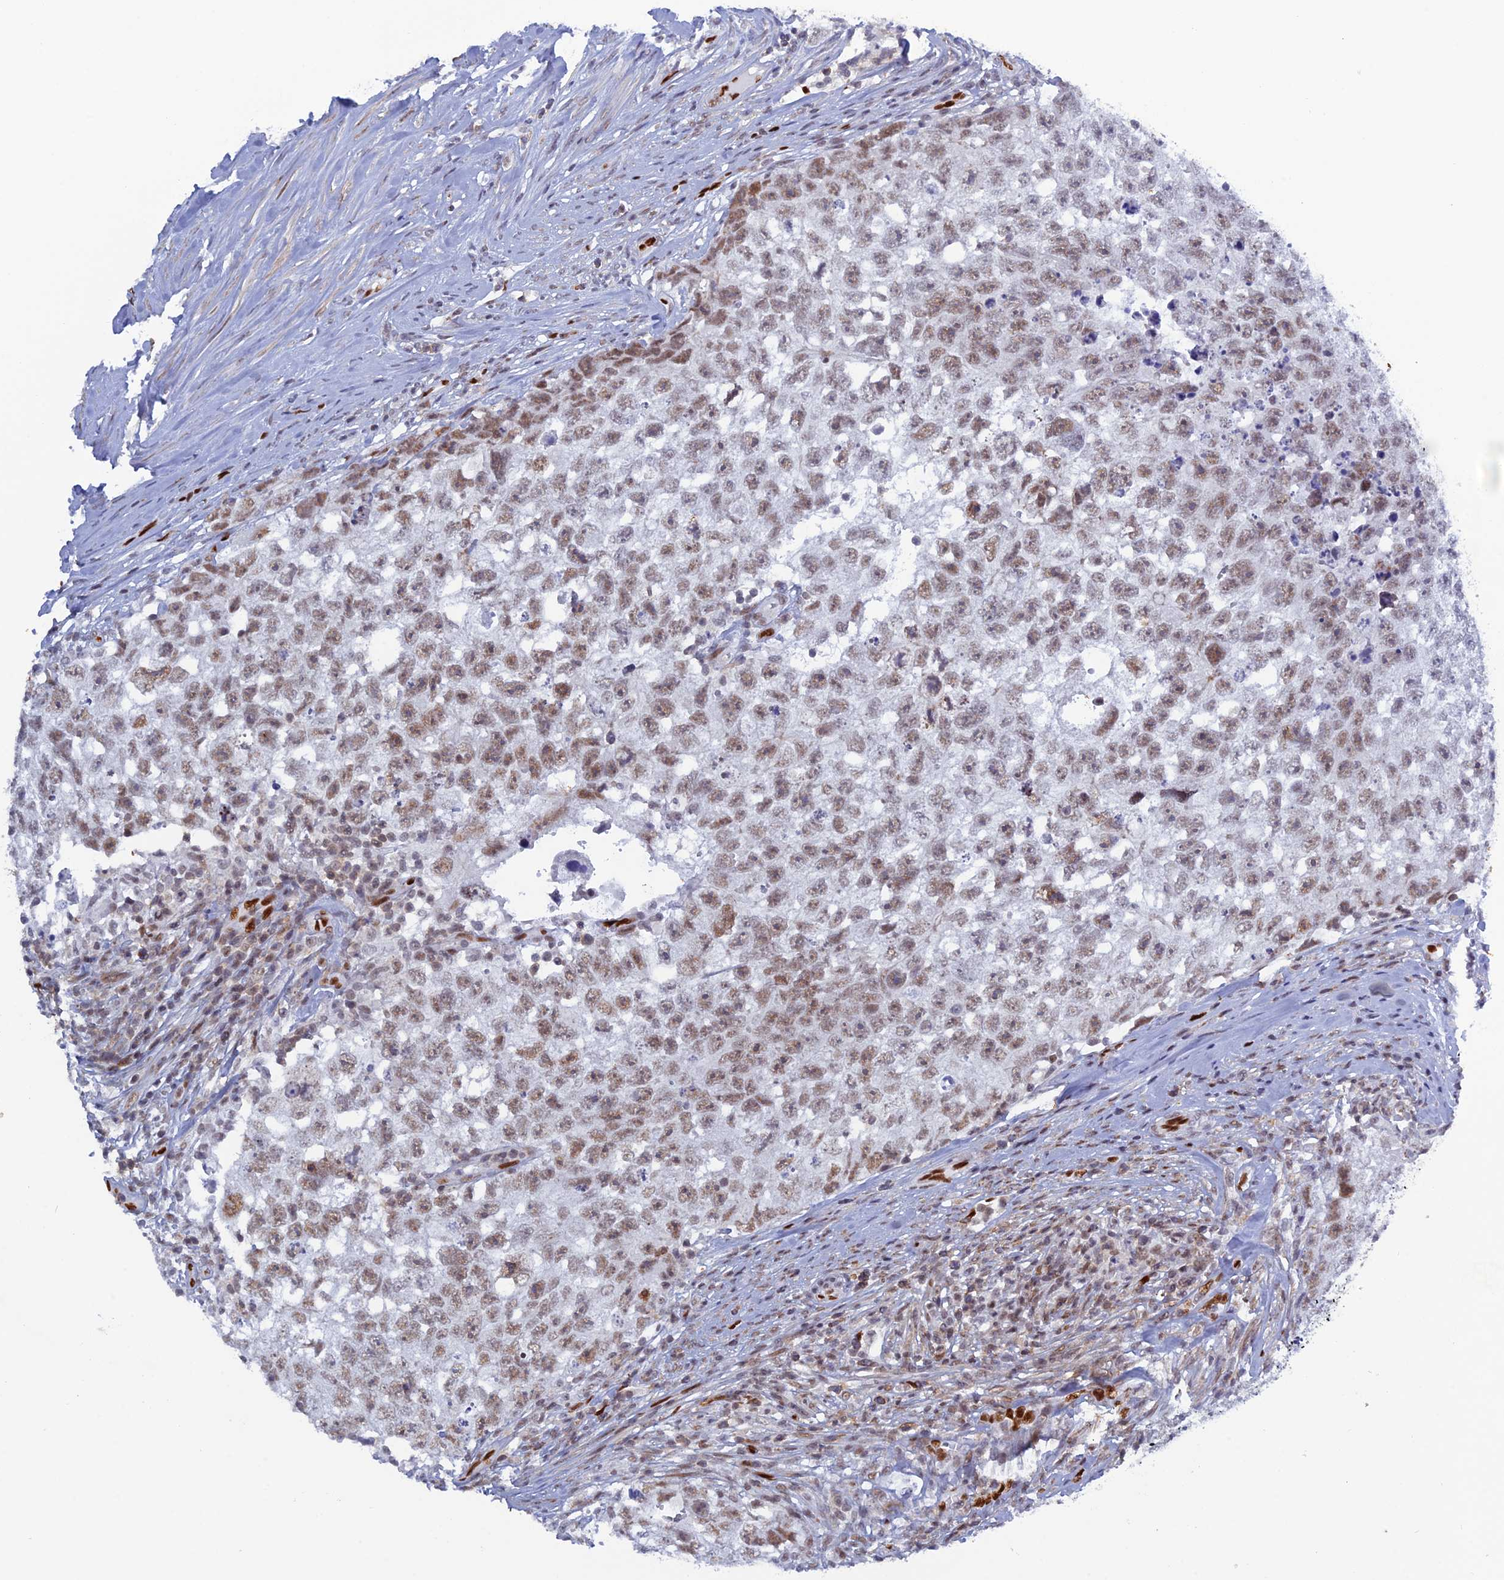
{"staining": {"intensity": "moderate", "quantity": ">75%", "location": "nuclear"}, "tissue": "testis cancer", "cell_type": "Tumor cells", "image_type": "cancer", "snomed": [{"axis": "morphology", "description": "Seminoma, NOS"}, {"axis": "morphology", "description": "Carcinoma, Embryonal, NOS"}, {"axis": "topography", "description": "Testis"}], "caption": "Immunohistochemical staining of human testis cancer (embryonal carcinoma) exhibits medium levels of moderate nuclear expression in approximately >75% of tumor cells.", "gene": "NOL4L", "patient": {"sex": "male", "age": 29}}